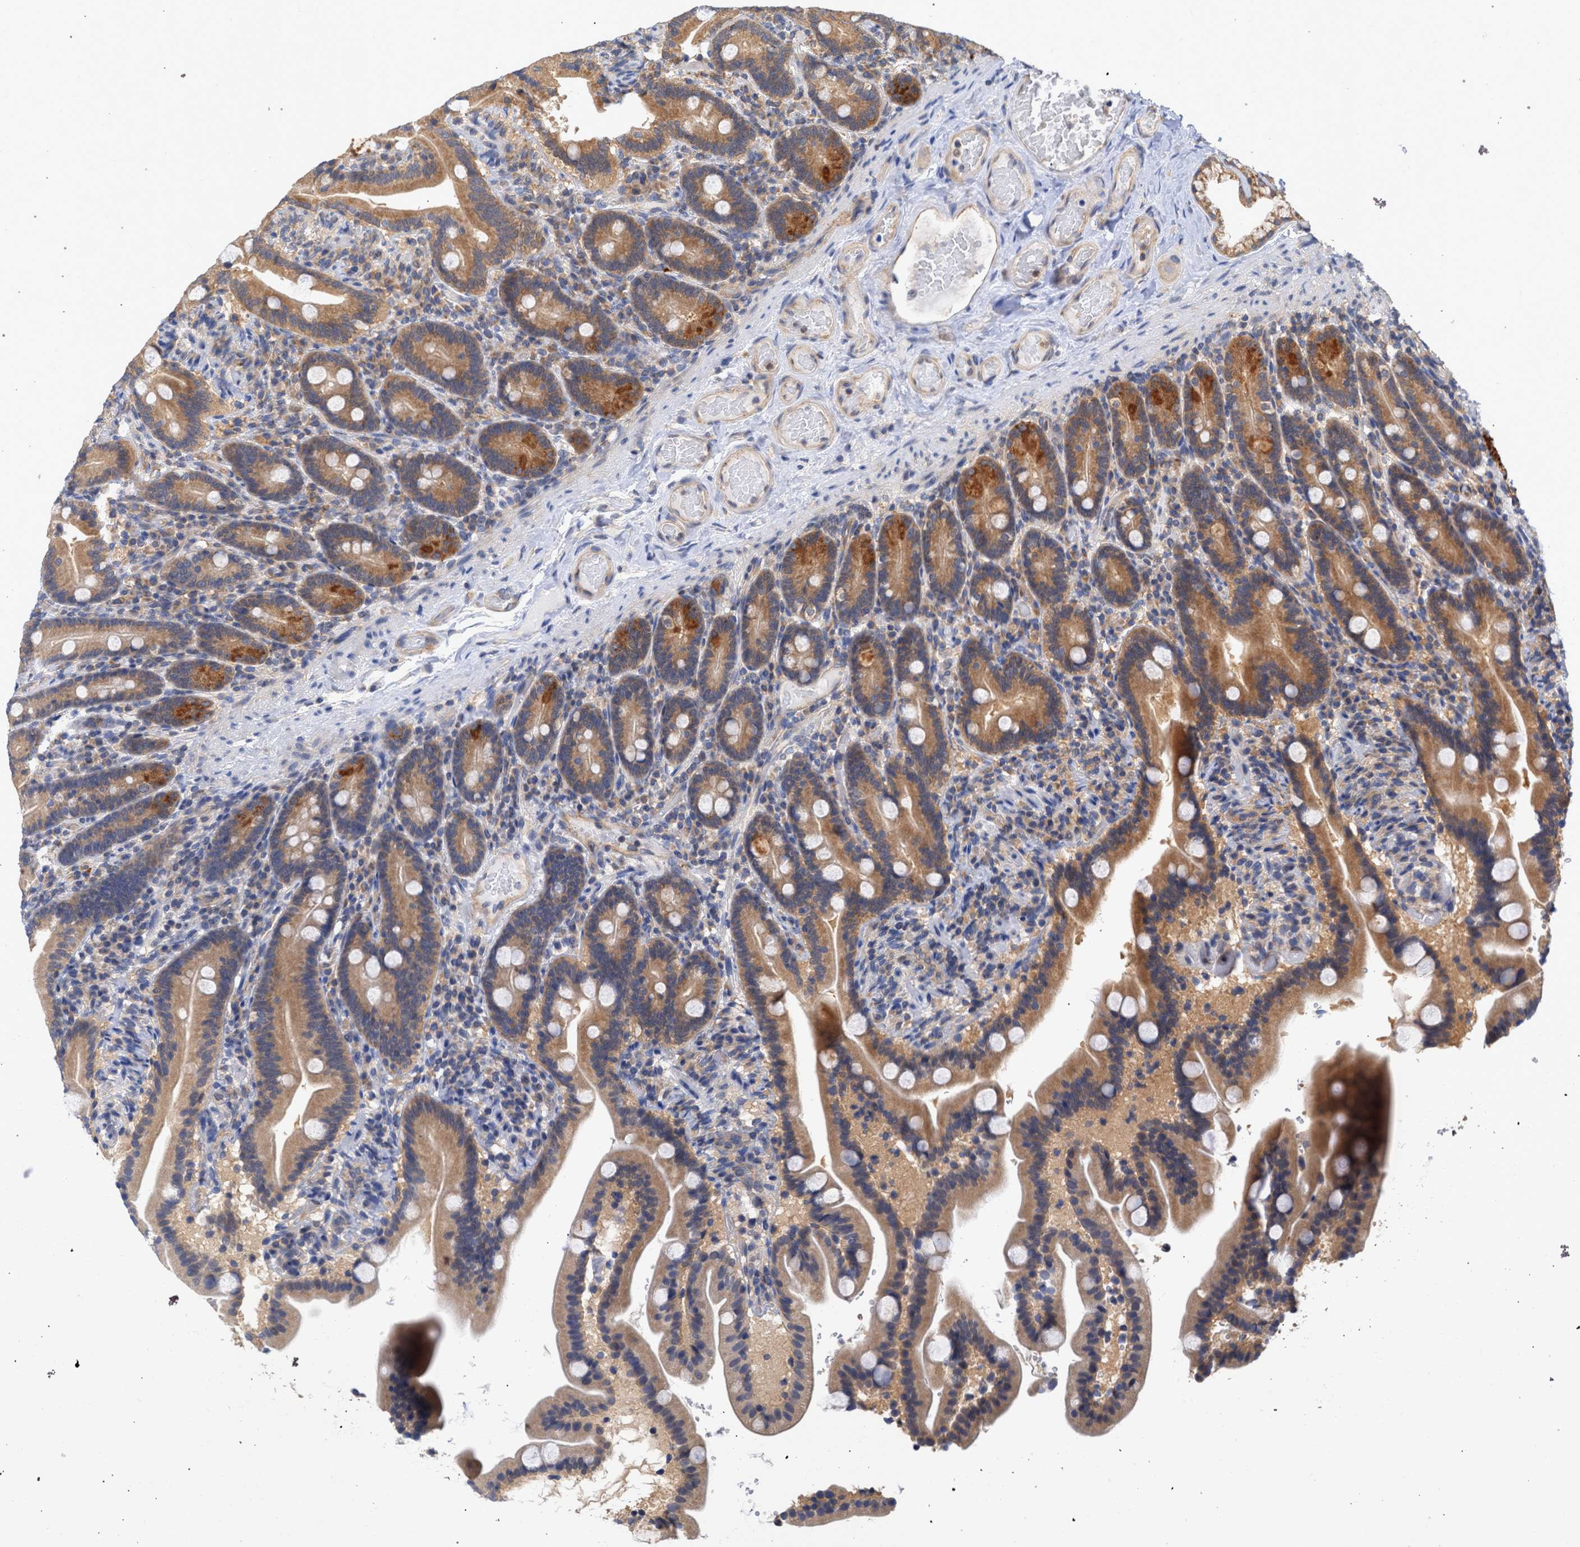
{"staining": {"intensity": "moderate", "quantity": ">75%", "location": "cytoplasmic/membranous"}, "tissue": "duodenum", "cell_type": "Glandular cells", "image_type": "normal", "snomed": [{"axis": "morphology", "description": "Normal tissue, NOS"}, {"axis": "topography", "description": "Duodenum"}], "caption": "Unremarkable duodenum demonstrates moderate cytoplasmic/membranous expression in approximately >75% of glandular cells, visualized by immunohistochemistry. The staining was performed using DAB, with brown indicating positive protein expression. Nuclei are stained blue with hematoxylin.", "gene": "MAP2K3", "patient": {"sex": "male", "age": 54}}